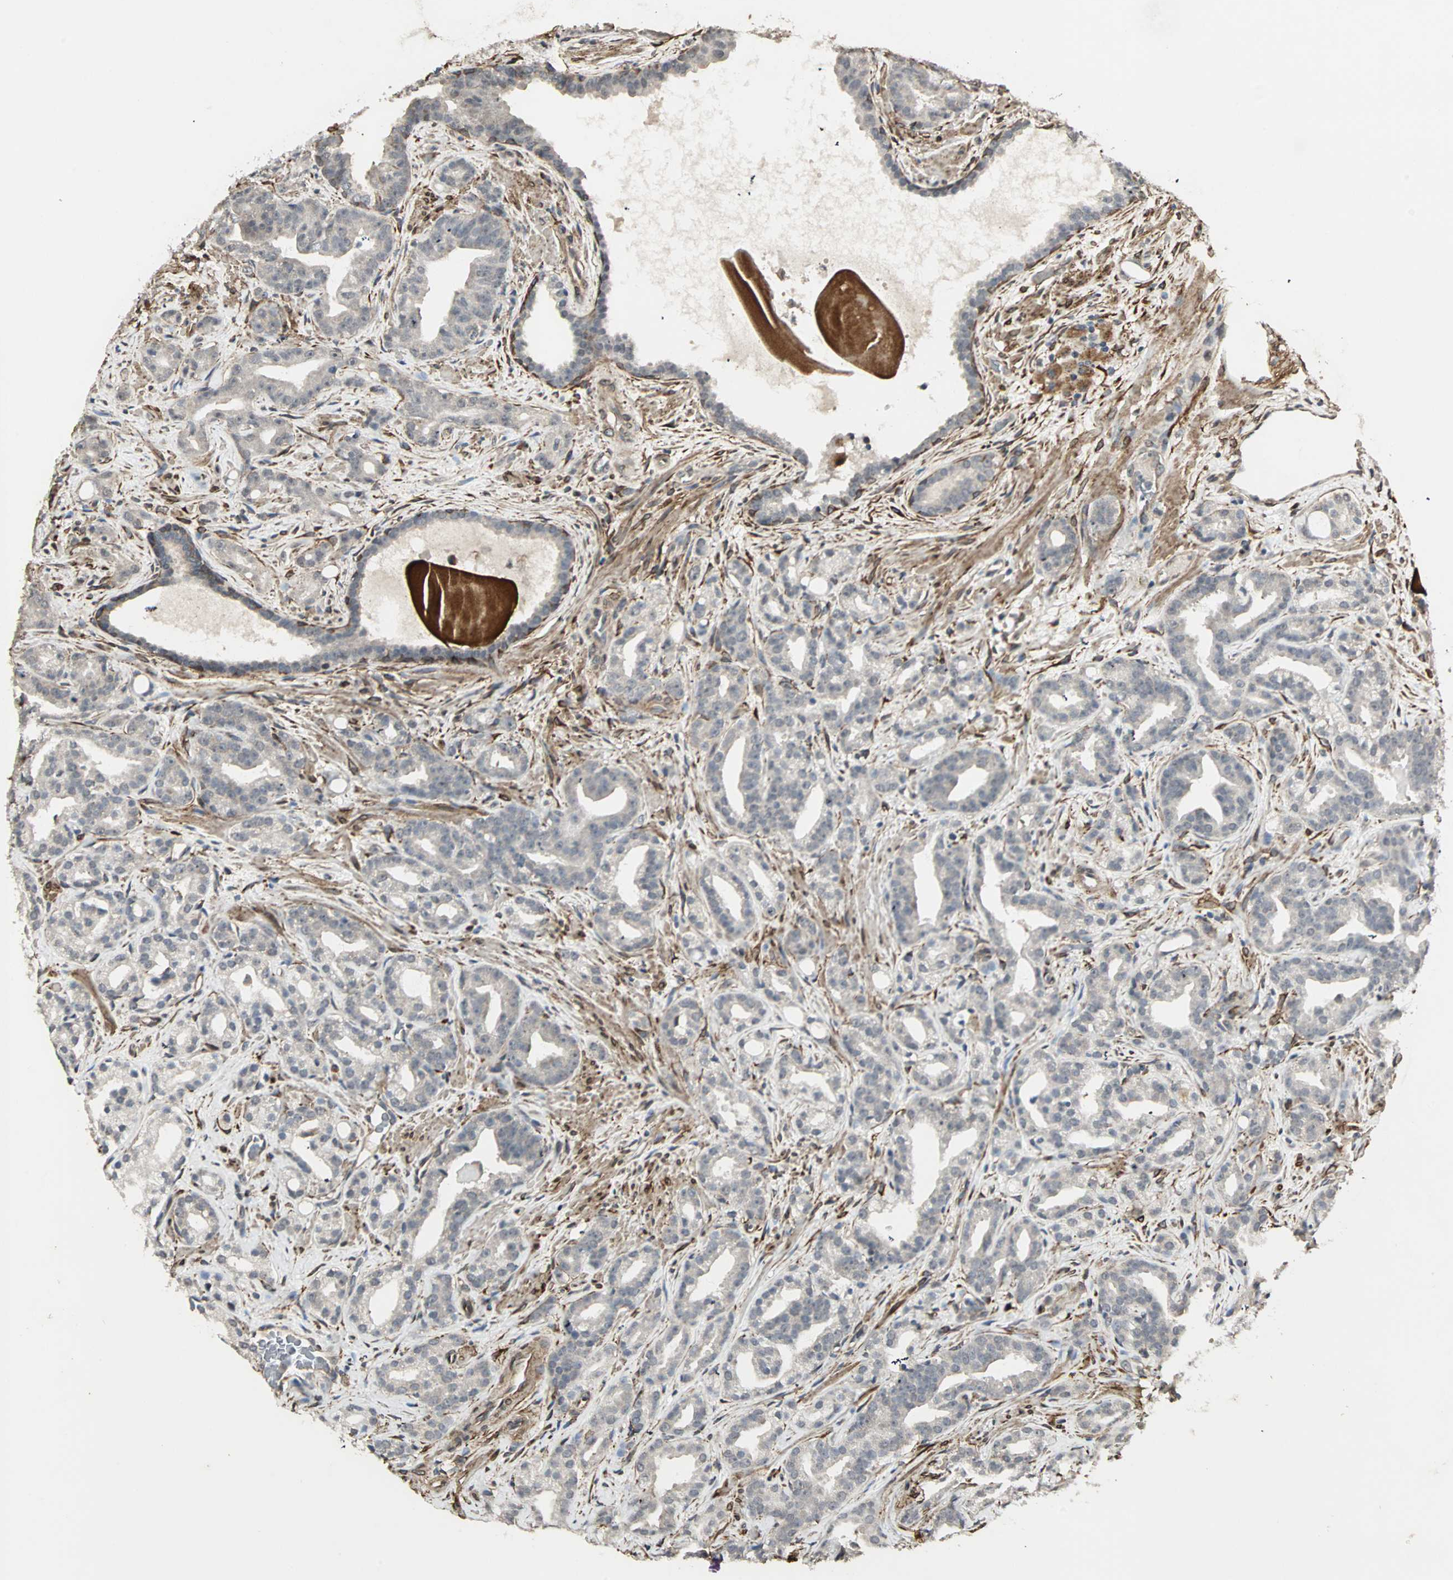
{"staining": {"intensity": "negative", "quantity": "none", "location": "none"}, "tissue": "prostate cancer", "cell_type": "Tumor cells", "image_type": "cancer", "snomed": [{"axis": "morphology", "description": "Adenocarcinoma, Low grade"}, {"axis": "topography", "description": "Prostate"}], "caption": "DAB immunohistochemical staining of prostate adenocarcinoma (low-grade) reveals no significant staining in tumor cells. Brightfield microscopy of immunohistochemistry stained with DAB (3,3'-diaminobenzidine) (brown) and hematoxylin (blue), captured at high magnification.", "gene": "TRPV4", "patient": {"sex": "male", "age": 63}}